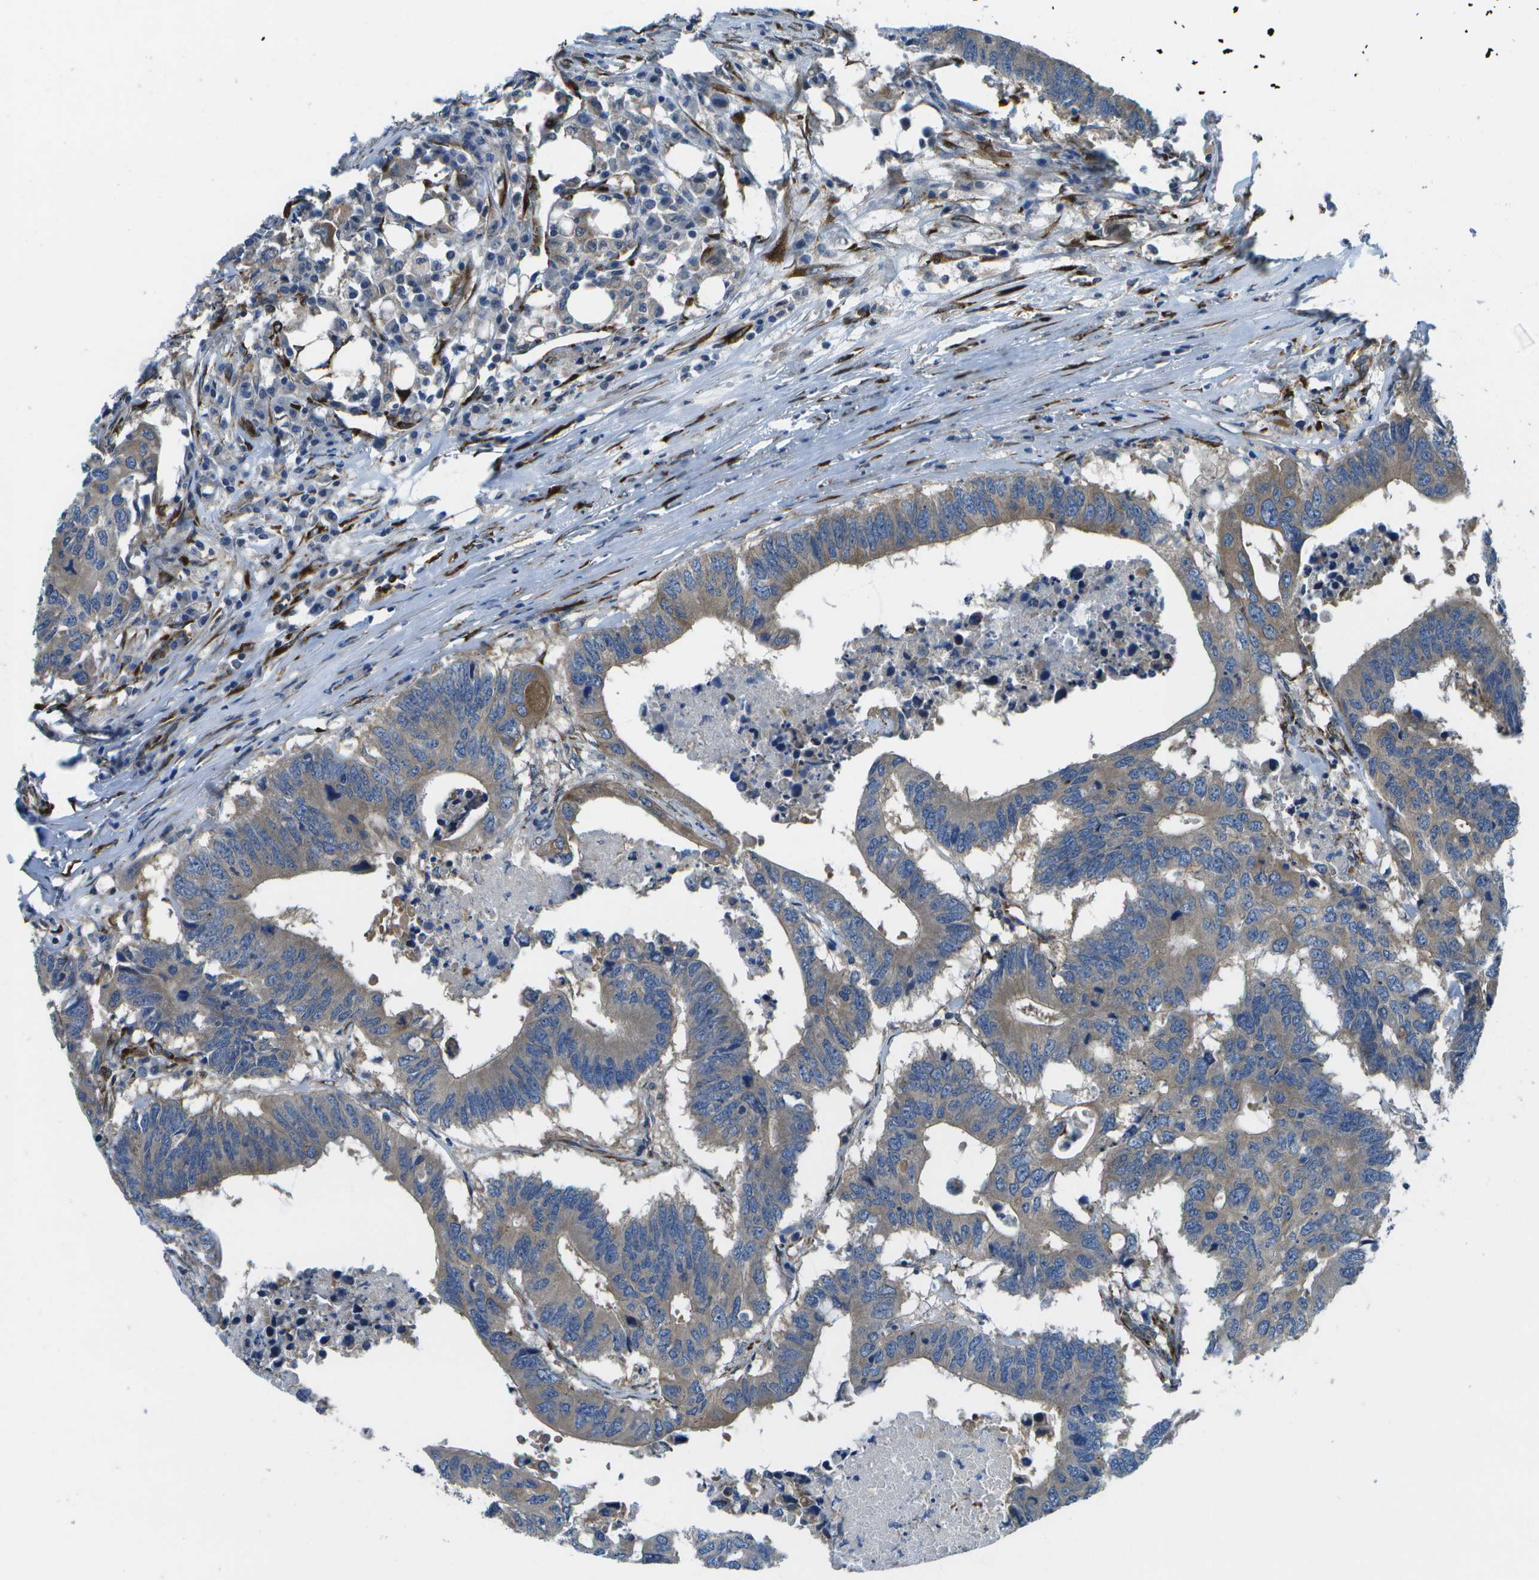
{"staining": {"intensity": "weak", "quantity": "25%-75%", "location": "cytoplasmic/membranous"}, "tissue": "colorectal cancer", "cell_type": "Tumor cells", "image_type": "cancer", "snomed": [{"axis": "morphology", "description": "Adenocarcinoma, NOS"}, {"axis": "topography", "description": "Colon"}], "caption": "Colorectal adenocarcinoma stained with a brown dye demonstrates weak cytoplasmic/membranous positive expression in about 25%-75% of tumor cells.", "gene": "P3H1", "patient": {"sex": "male", "age": 71}}